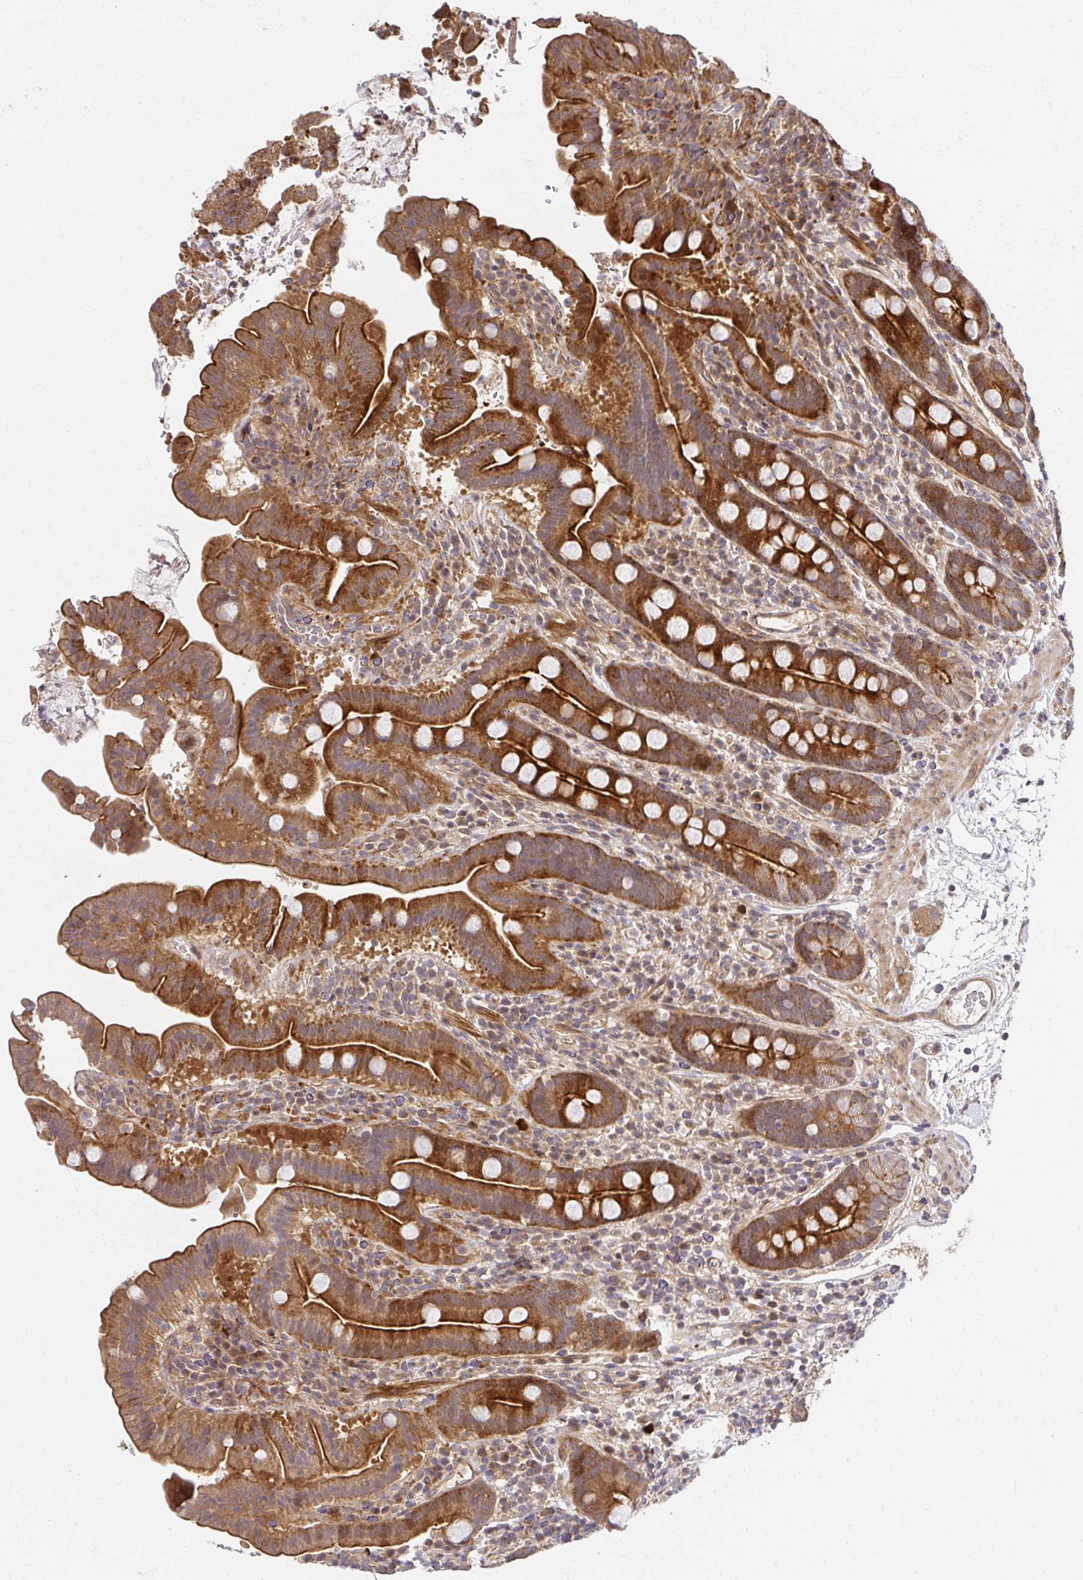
{"staining": {"intensity": "moderate", "quantity": ">75%", "location": "cytoplasmic/membranous"}, "tissue": "small intestine", "cell_type": "Glandular cells", "image_type": "normal", "snomed": [{"axis": "morphology", "description": "Normal tissue, NOS"}, {"axis": "topography", "description": "Small intestine"}], "caption": "Immunohistochemistry of normal human small intestine shows medium levels of moderate cytoplasmic/membranous positivity in about >75% of glandular cells.", "gene": "PSMA4", "patient": {"sex": "male", "age": 26}}